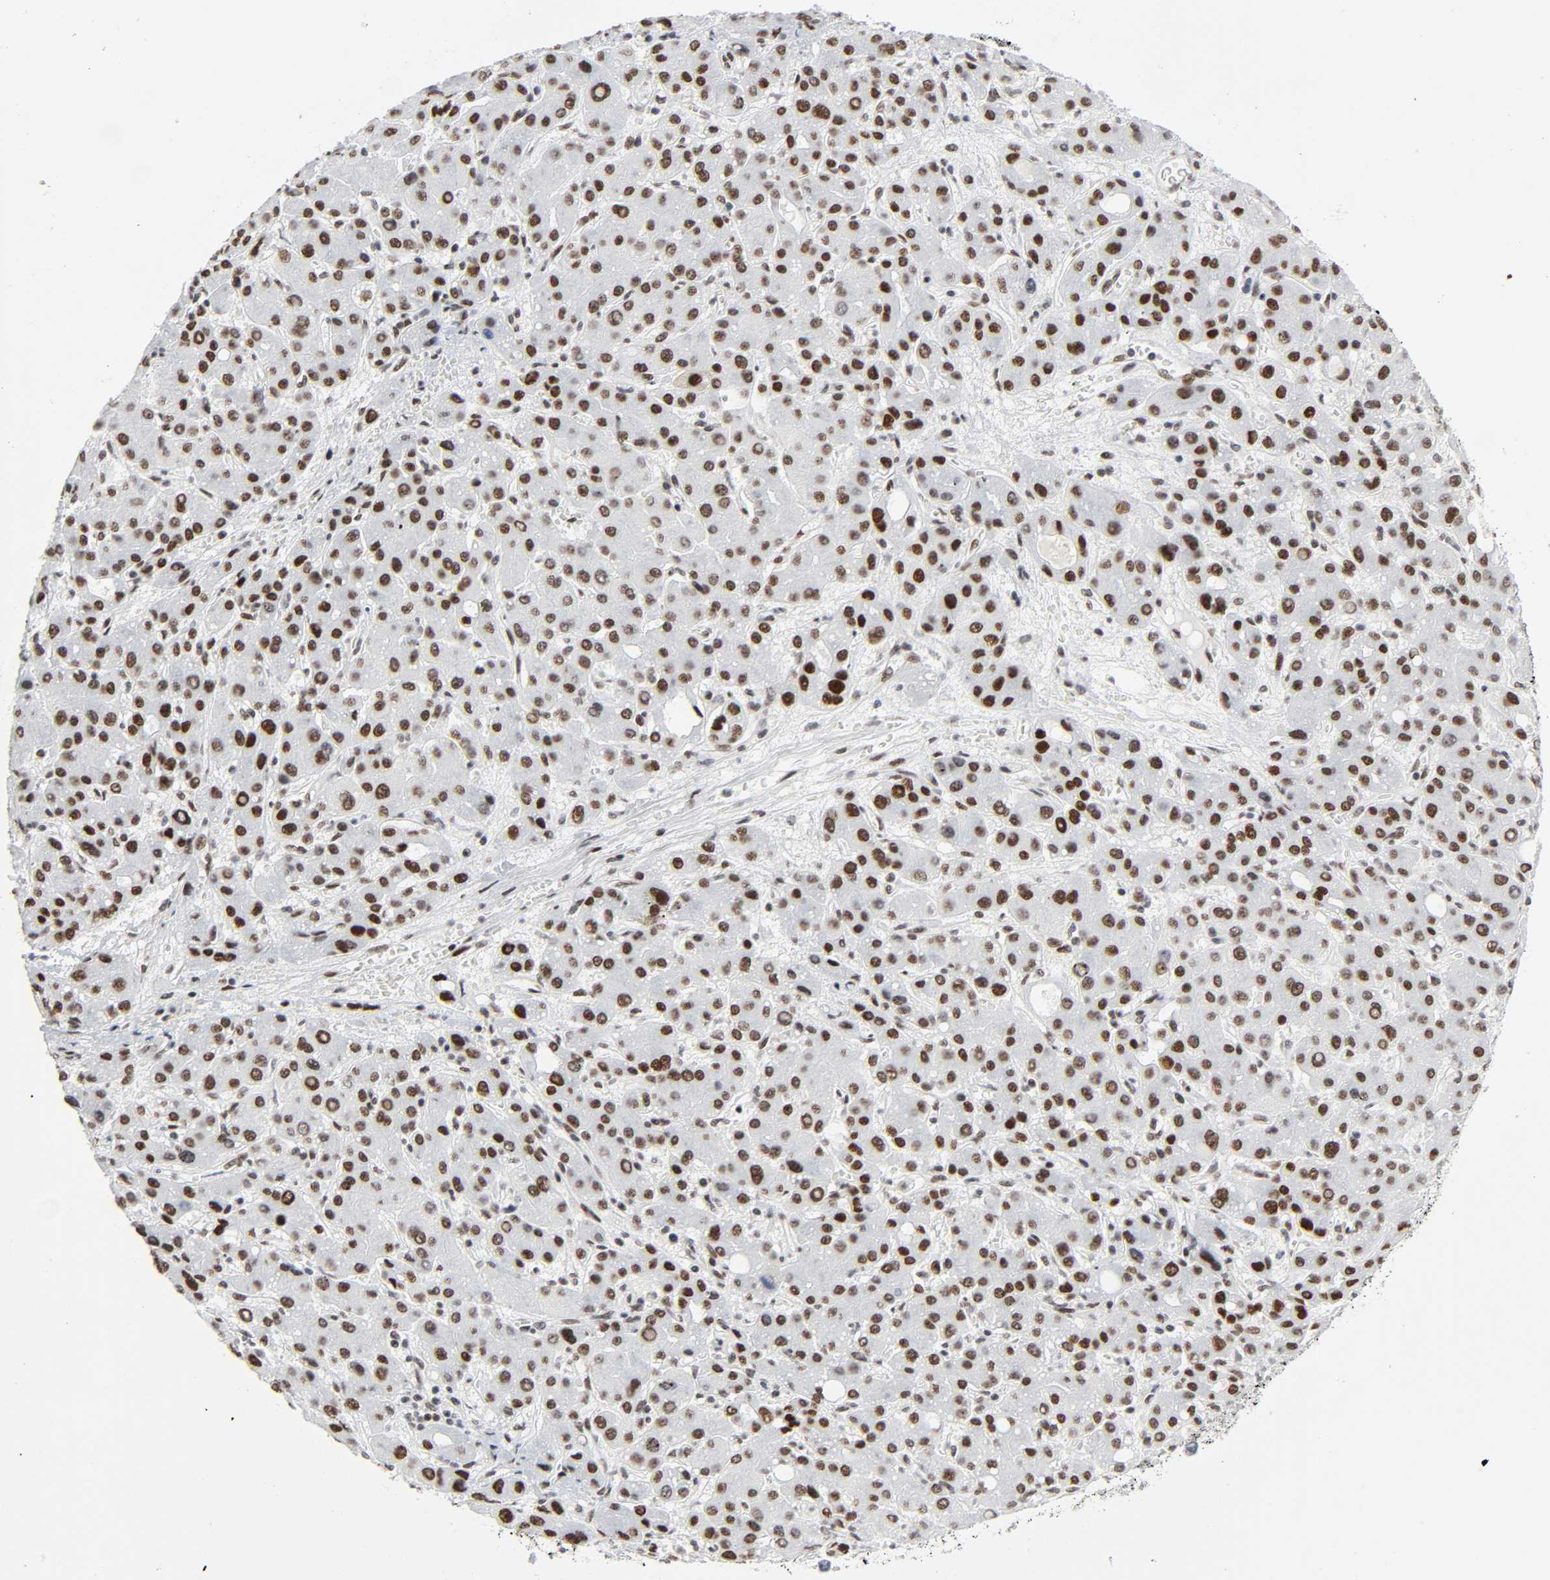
{"staining": {"intensity": "strong", "quantity": ">75%", "location": "nuclear"}, "tissue": "liver cancer", "cell_type": "Tumor cells", "image_type": "cancer", "snomed": [{"axis": "morphology", "description": "Carcinoma, Hepatocellular, NOS"}, {"axis": "topography", "description": "Liver"}], "caption": "DAB immunohistochemical staining of human liver cancer (hepatocellular carcinoma) shows strong nuclear protein expression in approximately >75% of tumor cells. Using DAB (brown) and hematoxylin (blue) stains, captured at high magnification using brightfield microscopy.", "gene": "HSF1", "patient": {"sex": "male", "age": 55}}